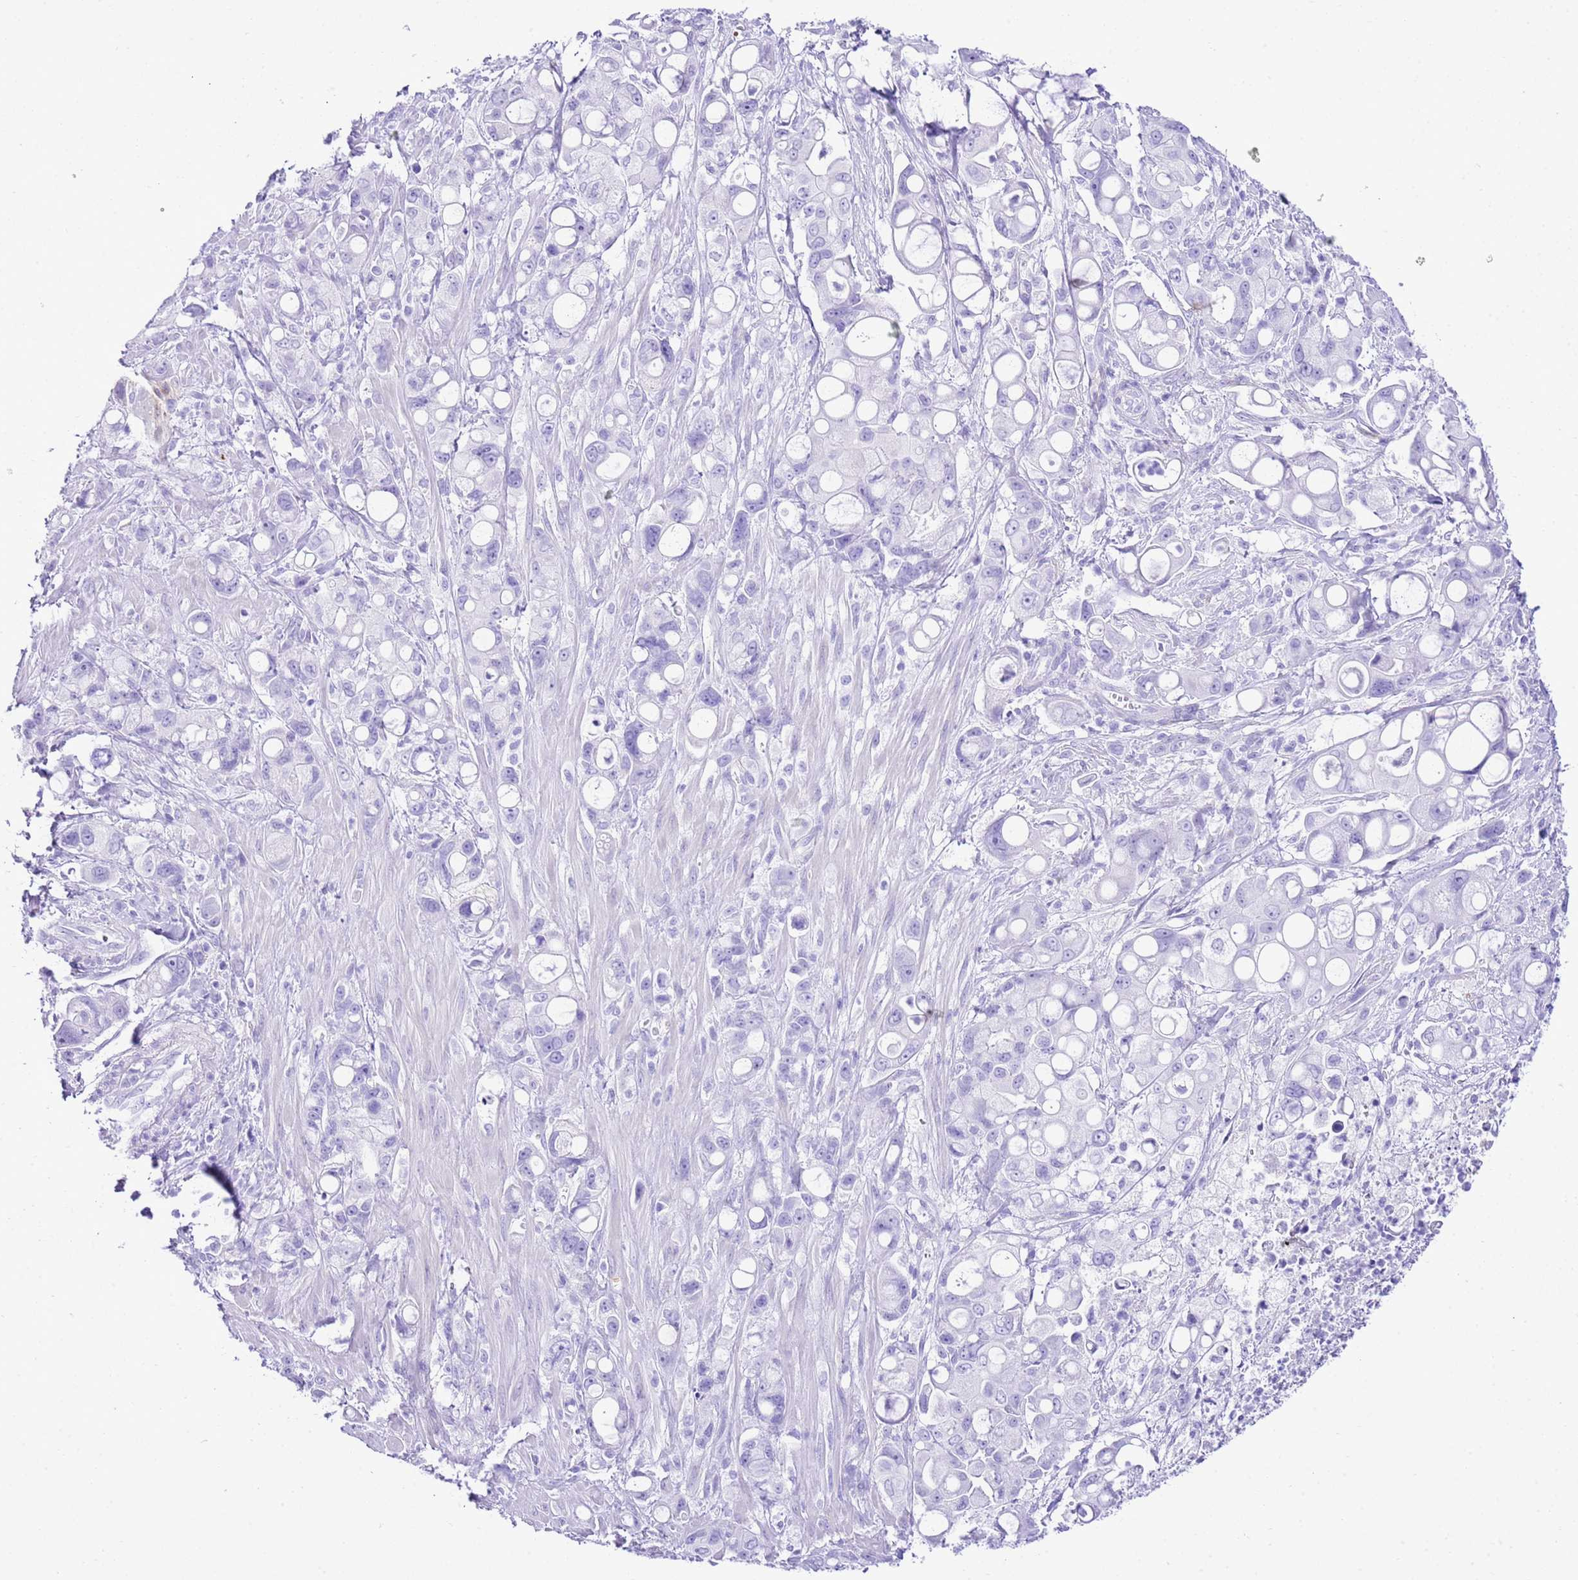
{"staining": {"intensity": "negative", "quantity": "none", "location": "none"}, "tissue": "pancreatic cancer", "cell_type": "Tumor cells", "image_type": "cancer", "snomed": [{"axis": "morphology", "description": "Adenocarcinoma, NOS"}, {"axis": "topography", "description": "Pancreas"}], "caption": "An image of human pancreatic cancer (adenocarcinoma) is negative for staining in tumor cells.", "gene": "KCNC1", "patient": {"sex": "male", "age": 68}}